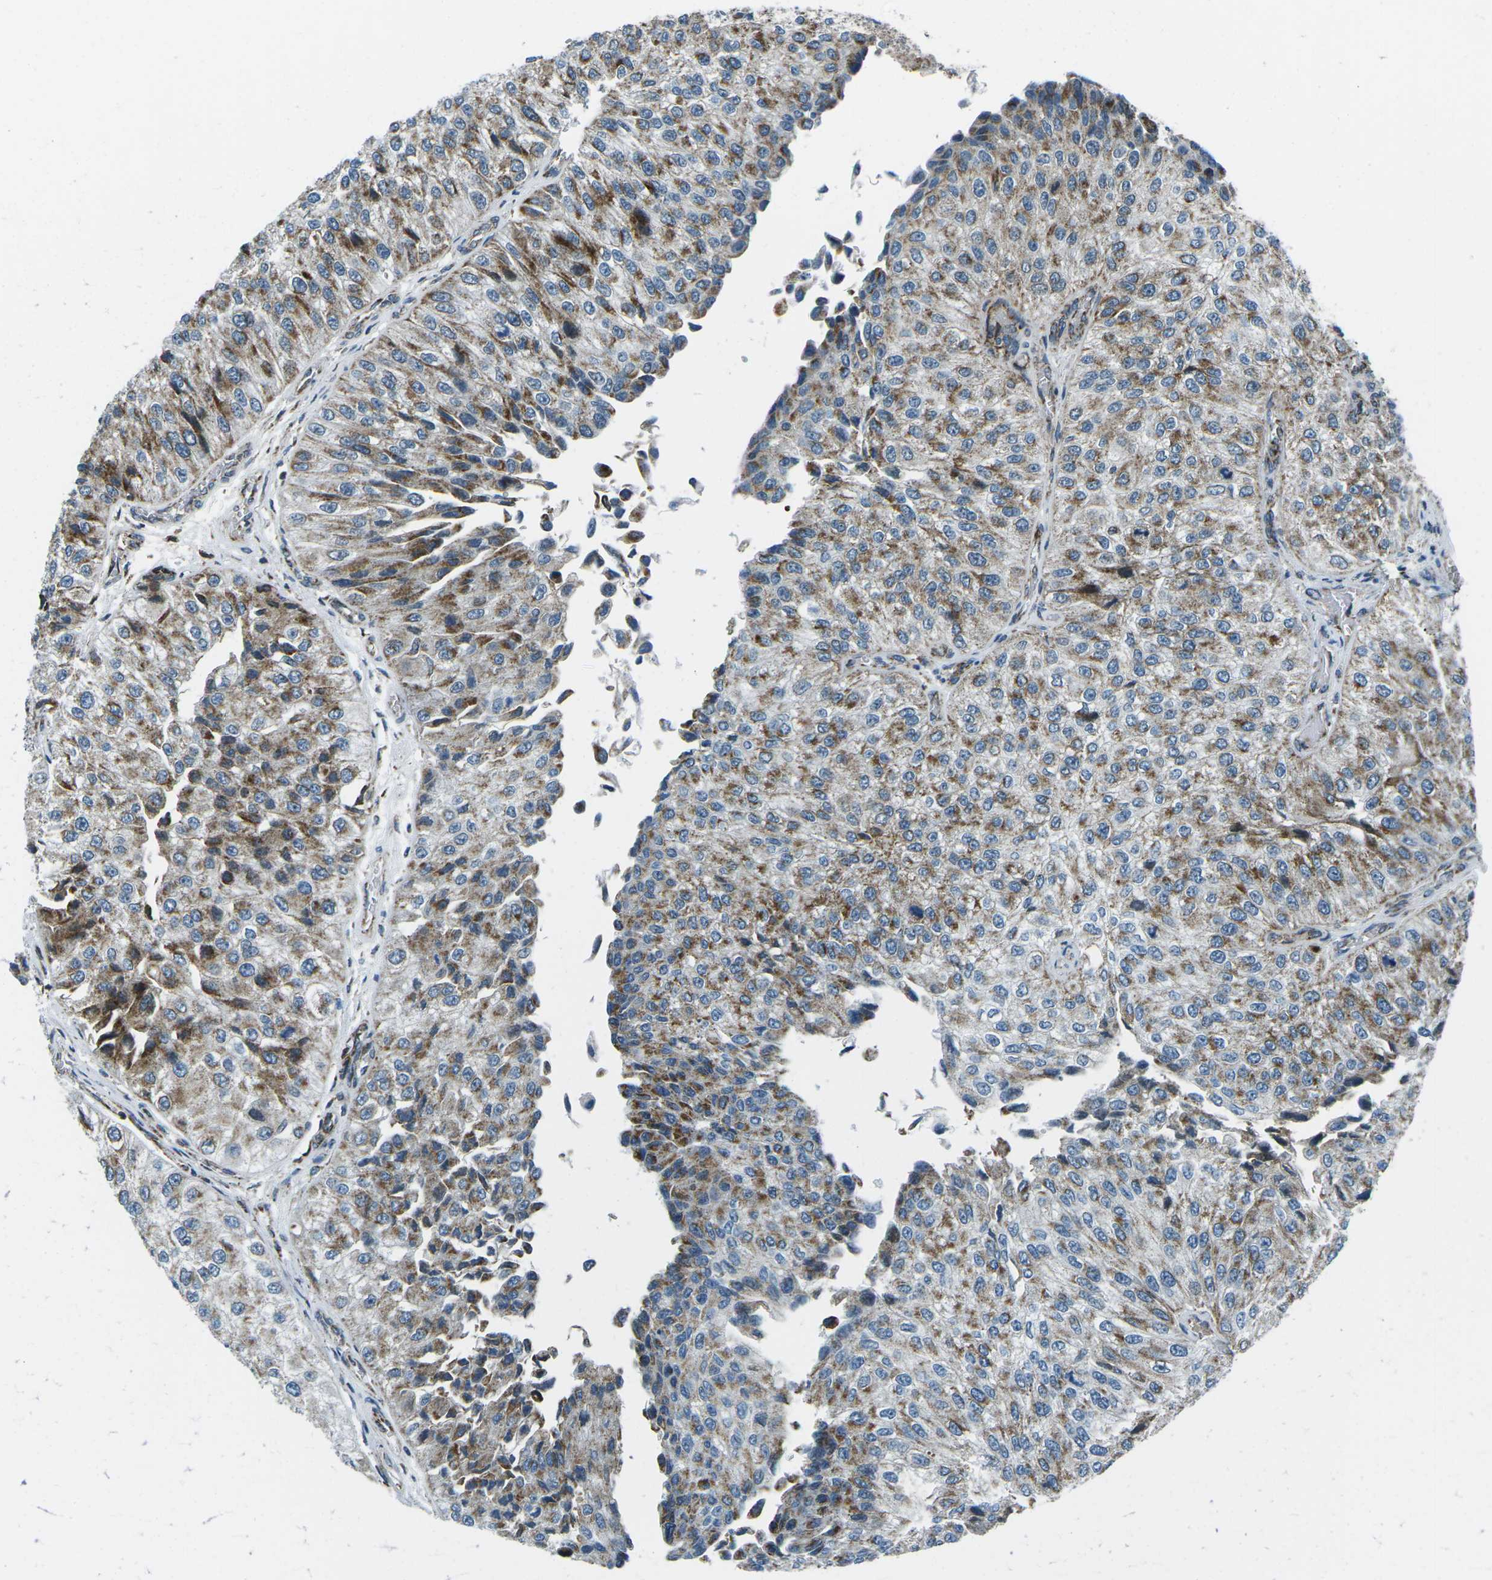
{"staining": {"intensity": "moderate", "quantity": "25%-75%", "location": "cytoplasmic/membranous"}, "tissue": "urothelial cancer", "cell_type": "Tumor cells", "image_type": "cancer", "snomed": [{"axis": "morphology", "description": "Urothelial carcinoma, High grade"}, {"axis": "topography", "description": "Kidney"}, {"axis": "topography", "description": "Urinary bladder"}], "caption": "Immunohistochemical staining of urothelial cancer reveals medium levels of moderate cytoplasmic/membranous staining in about 25%-75% of tumor cells.", "gene": "RFESD", "patient": {"sex": "male", "age": 77}}